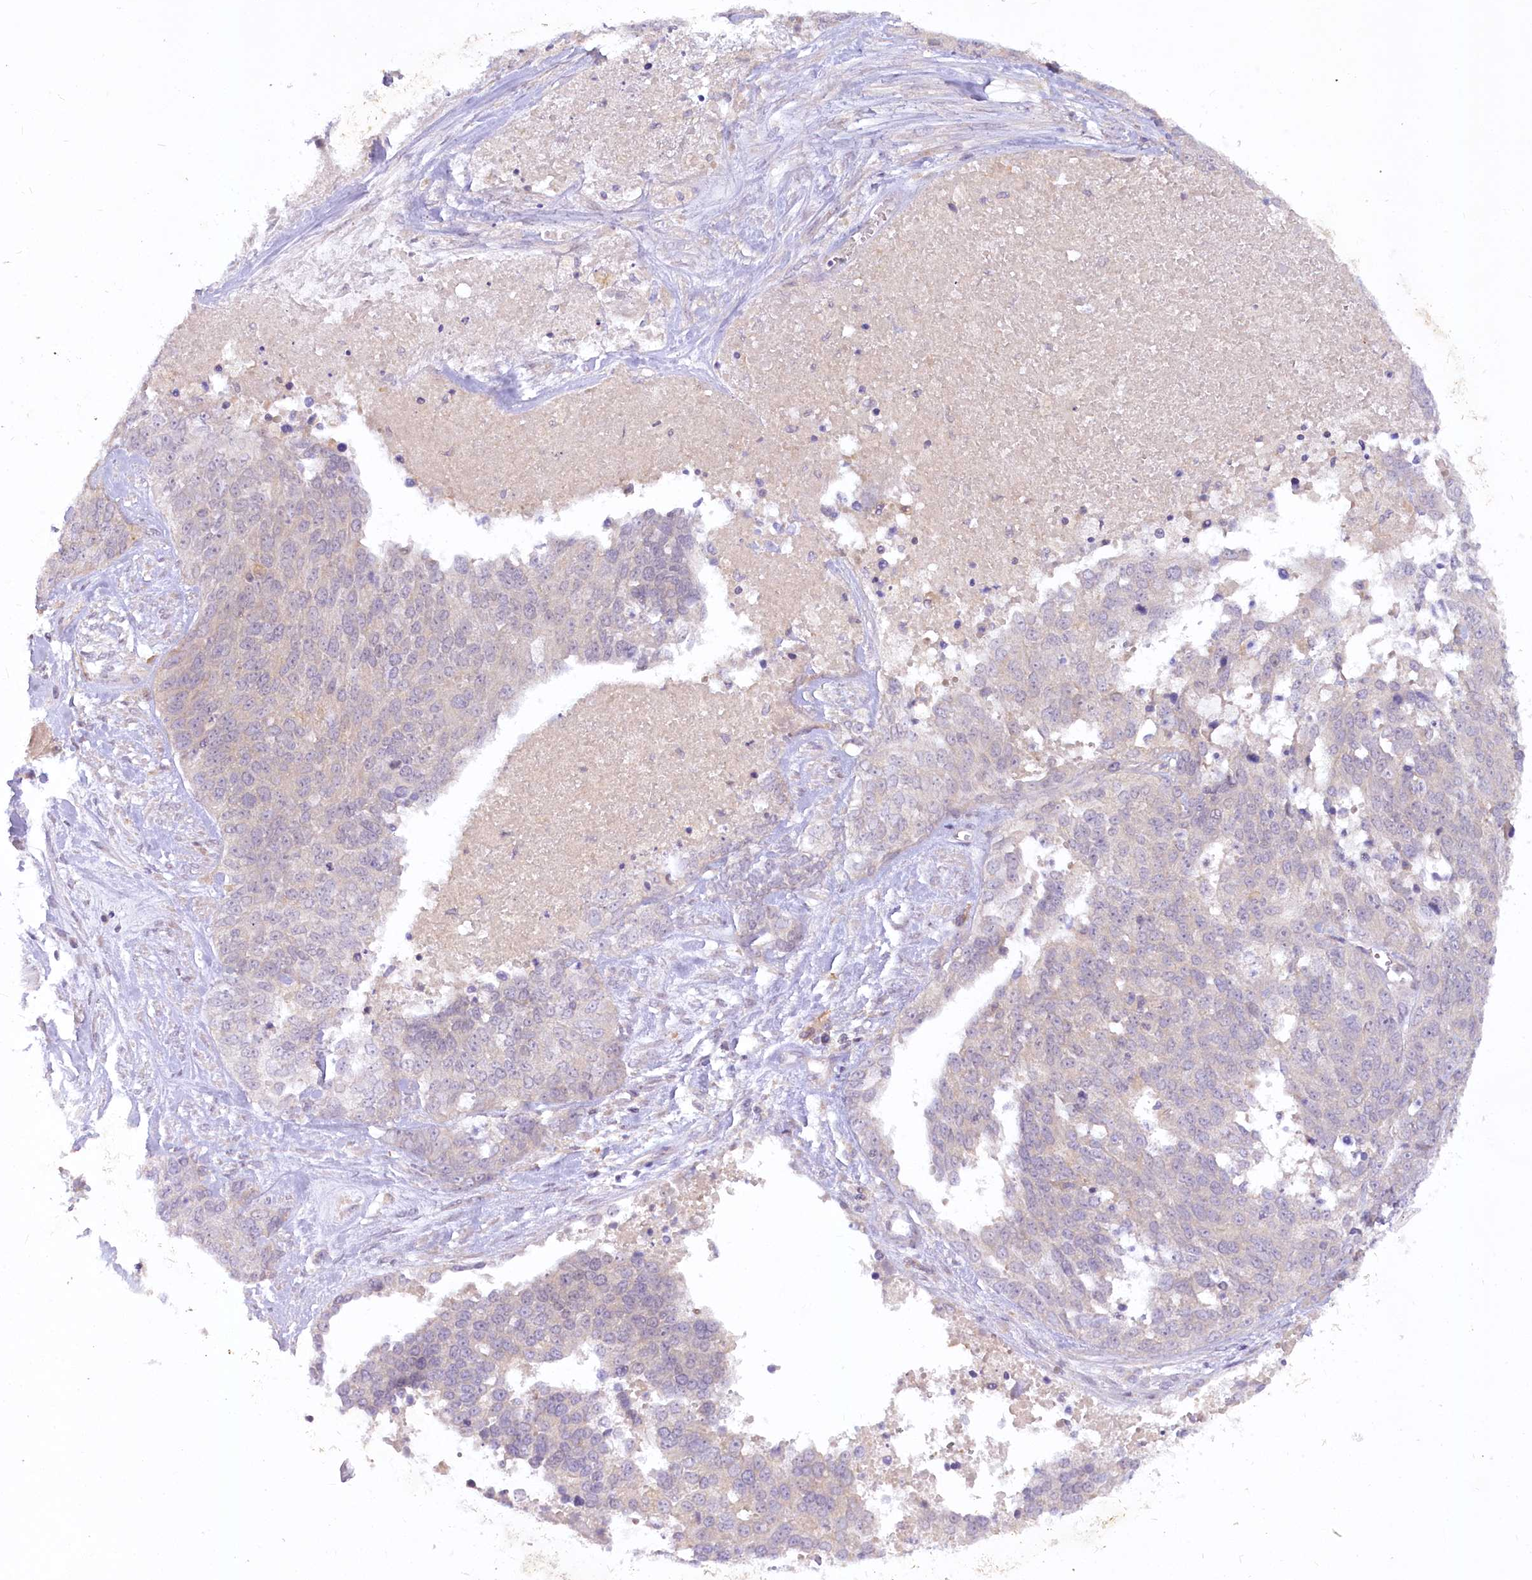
{"staining": {"intensity": "negative", "quantity": "none", "location": "none"}, "tissue": "ovarian cancer", "cell_type": "Tumor cells", "image_type": "cancer", "snomed": [{"axis": "morphology", "description": "Cystadenocarcinoma, serous, NOS"}, {"axis": "topography", "description": "Ovary"}], "caption": "Human serous cystadenocarcinoma (ovarian) stained for a protein using immunohistochemistry shows no expression in tumor cells.", "gene": "EFHC2", "patient": {"sex": "female", "age": 44}}